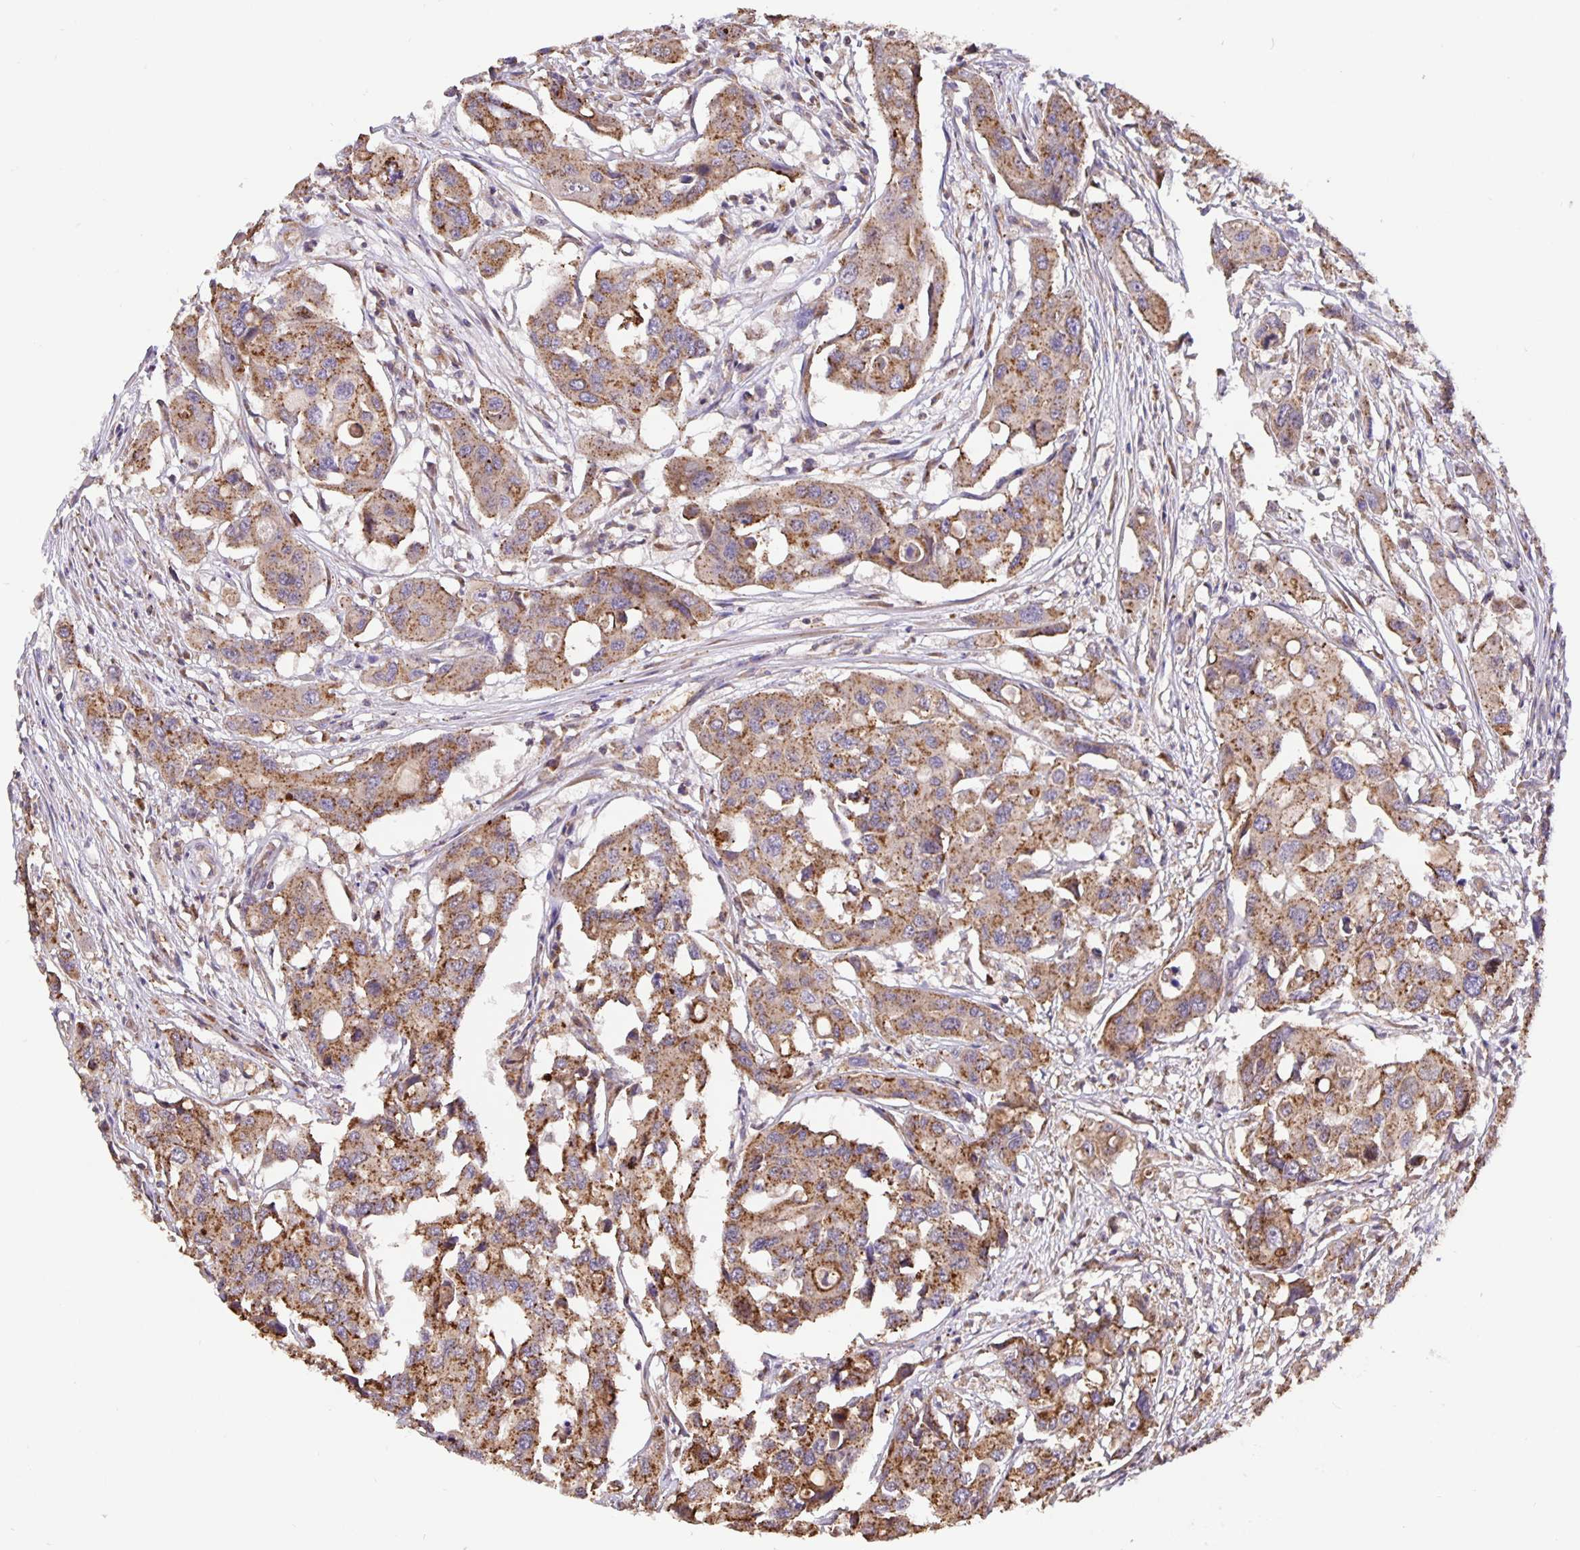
{"staining": {"intensity": "moderate", "quantity": ">75%", "location": "cytoplasmic/membranous"}, "tissue": "colorectal cancer", "cell_type": "Tumor cells", "image_type": "cancer", "snomed": [{"axis": "morphology", "description": "Adenocarcinoma, NOS"}, {"axis": "topography", "description": "Colon"}], "caption": "Tumor cells demonstrate medium levels of moderate cytoplasmic/membranous positivity in about >75% of cells in human colorectal cancer (adenocarcinoma). Nuclei are stained in blue.", "gene": "TMEM71", "patient": {"sex": "male", "age": 77}}